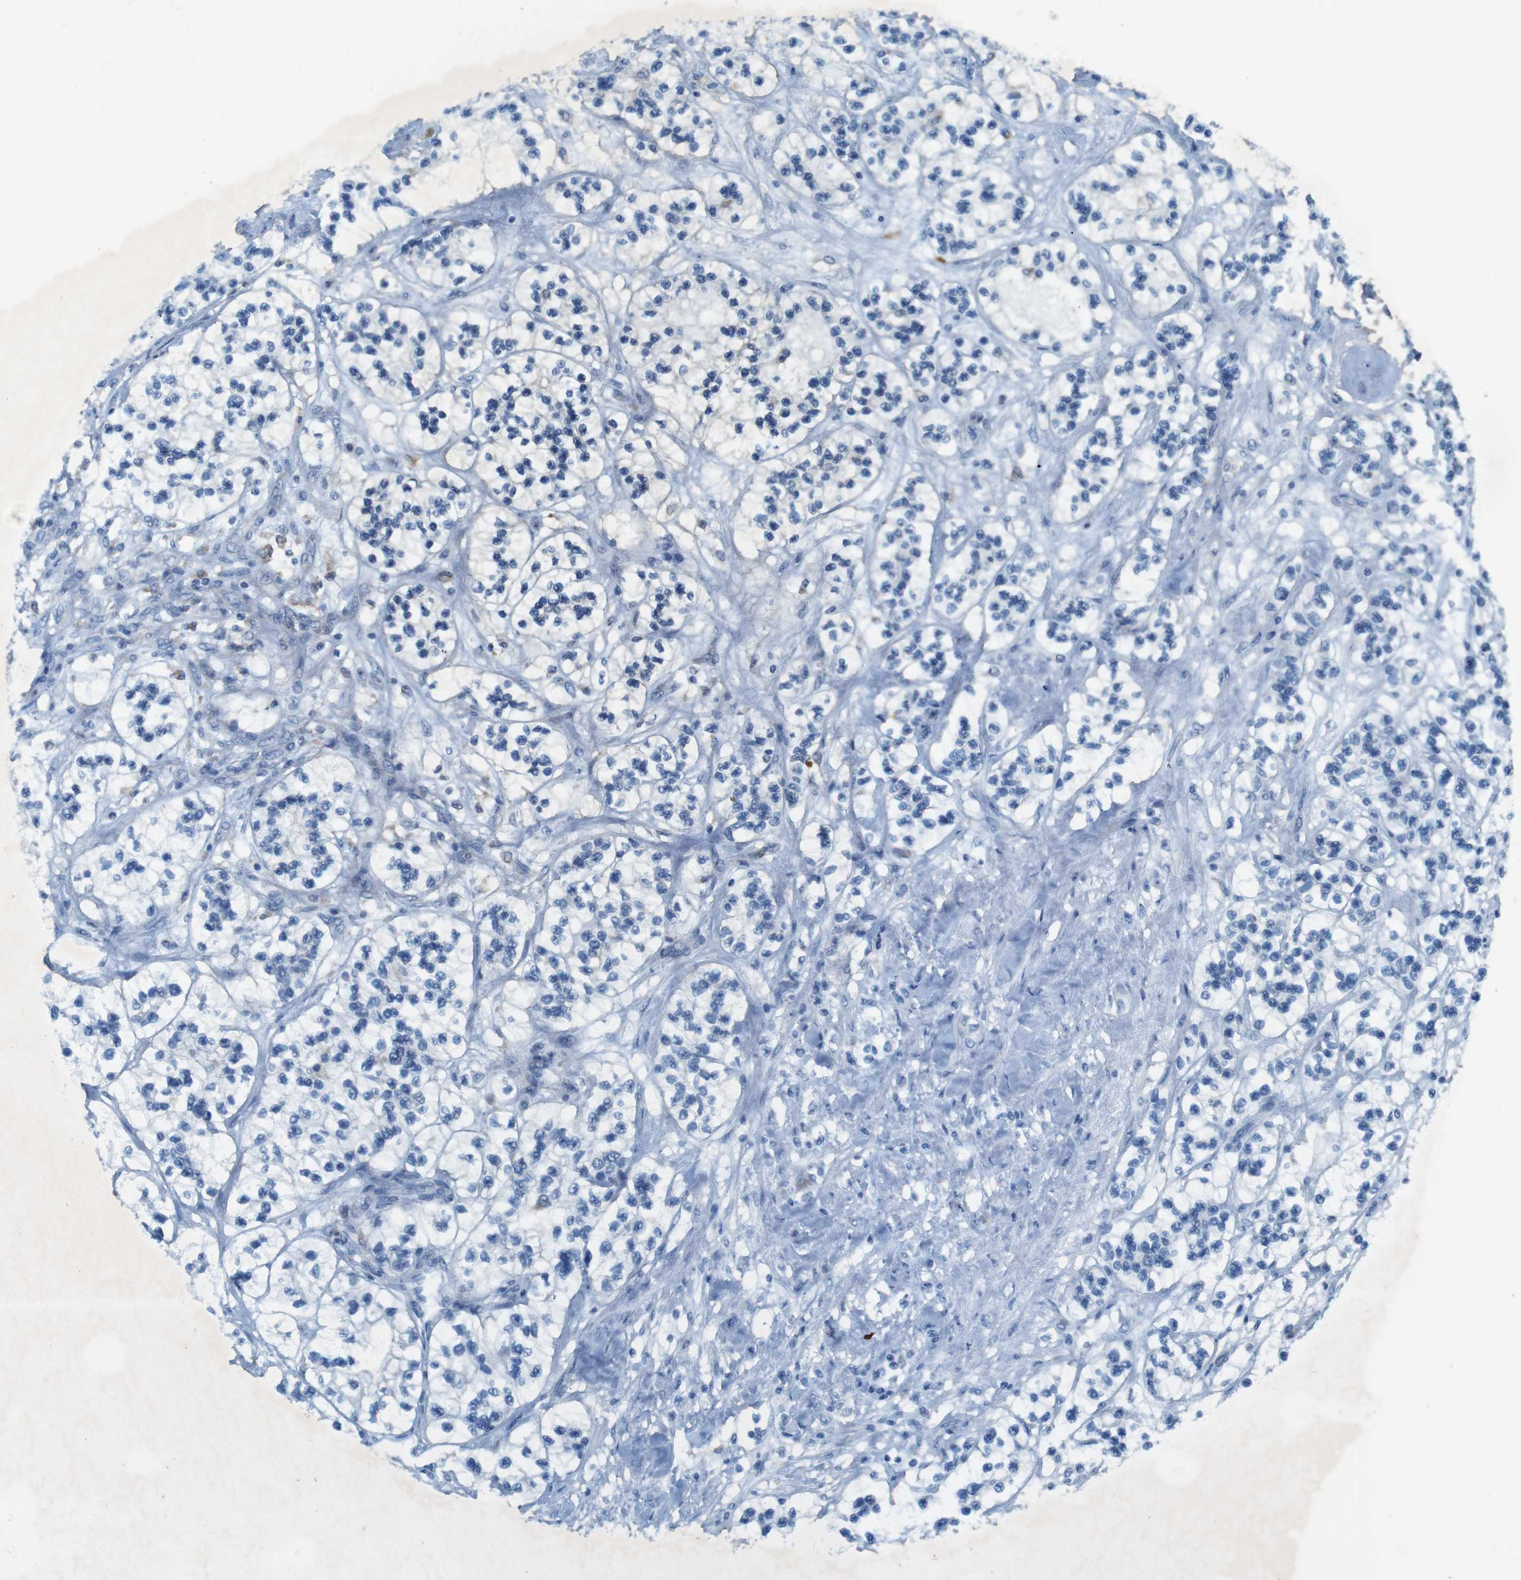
{"staining": {"intensity": "negative", "quantity": "none", "location": "none"}, "tissue": "renal cancer", "cell_type": "Tumor cells", "image_type": "cancer", "snomed": [{"axis": "morphology", "description": "Adenocarcinoma, NOS"}, {"axis": "topography", "description": "Kidney"}], "caption": "The photomicrograph displays no significant staining in tumor cells of renal adenocarcinoma. (DAB immunohistochemistry, high magnification).", "gene": "MOGAT3", "patient": {"sex": "female", "age": 57}}